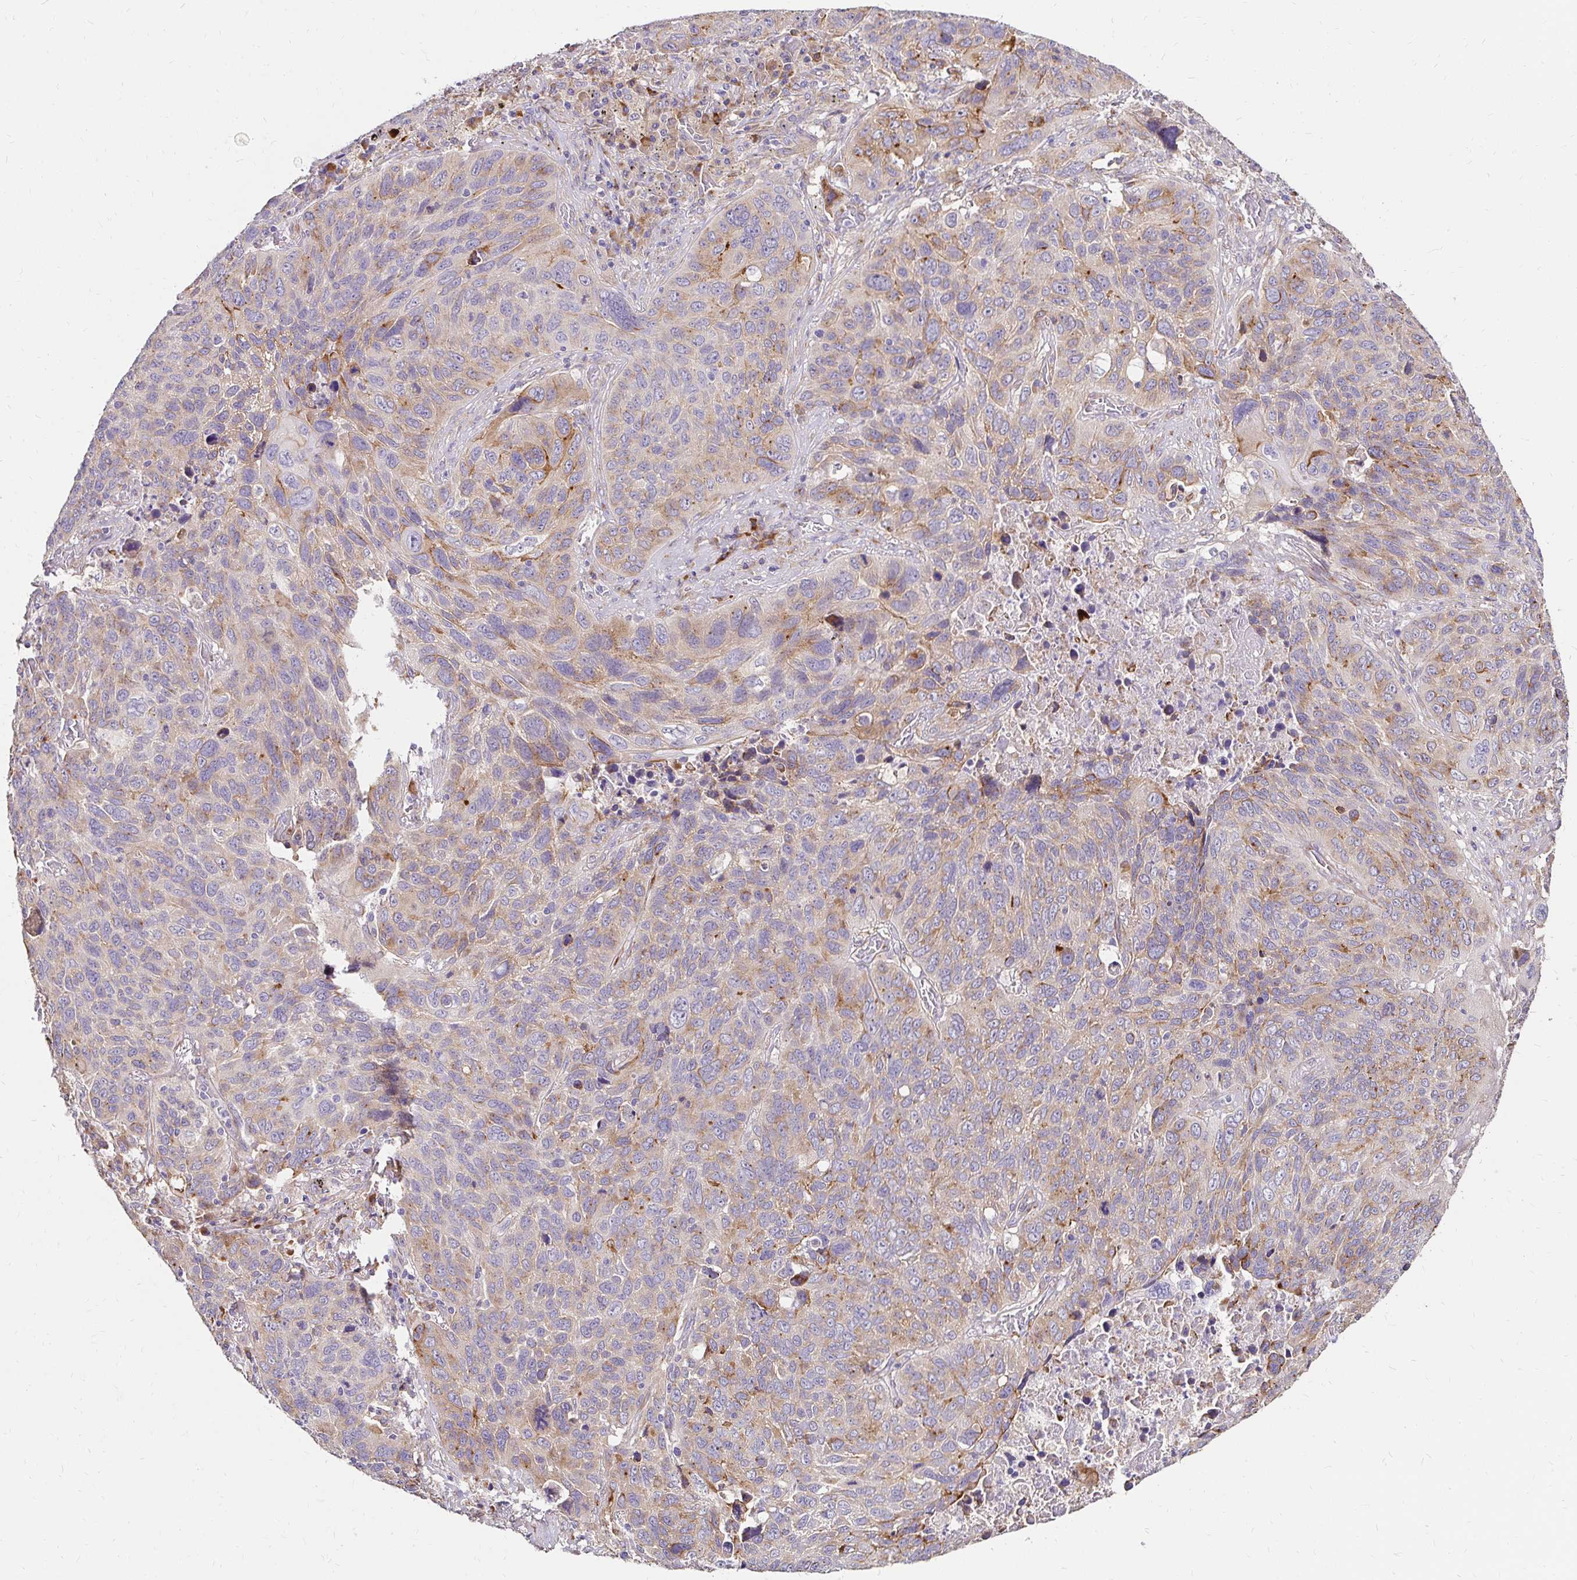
{"staining": {"intensity": "moderate", "quantity": "25%-75%", "location": "cytoplasmic/membranous"}, "tissue": "lung cancer", "cell_type": "Tumor cells", "image_type": "cancer", "snomed": [{"axis": "morphology", "description": "Squamous cell carcinoma, NOS"}, {"axis": "topography", "description": "Lung"}], "caption": "About 25%-75% of tumor cells in squamous cell carcinoma (lung) demonstrate moderate cytoplasmic/membranous protein expression as visualized by brown immunohistochemical staining.", "gene": "PRIMA1", "patient": {"sex": "male", "age": 68}}